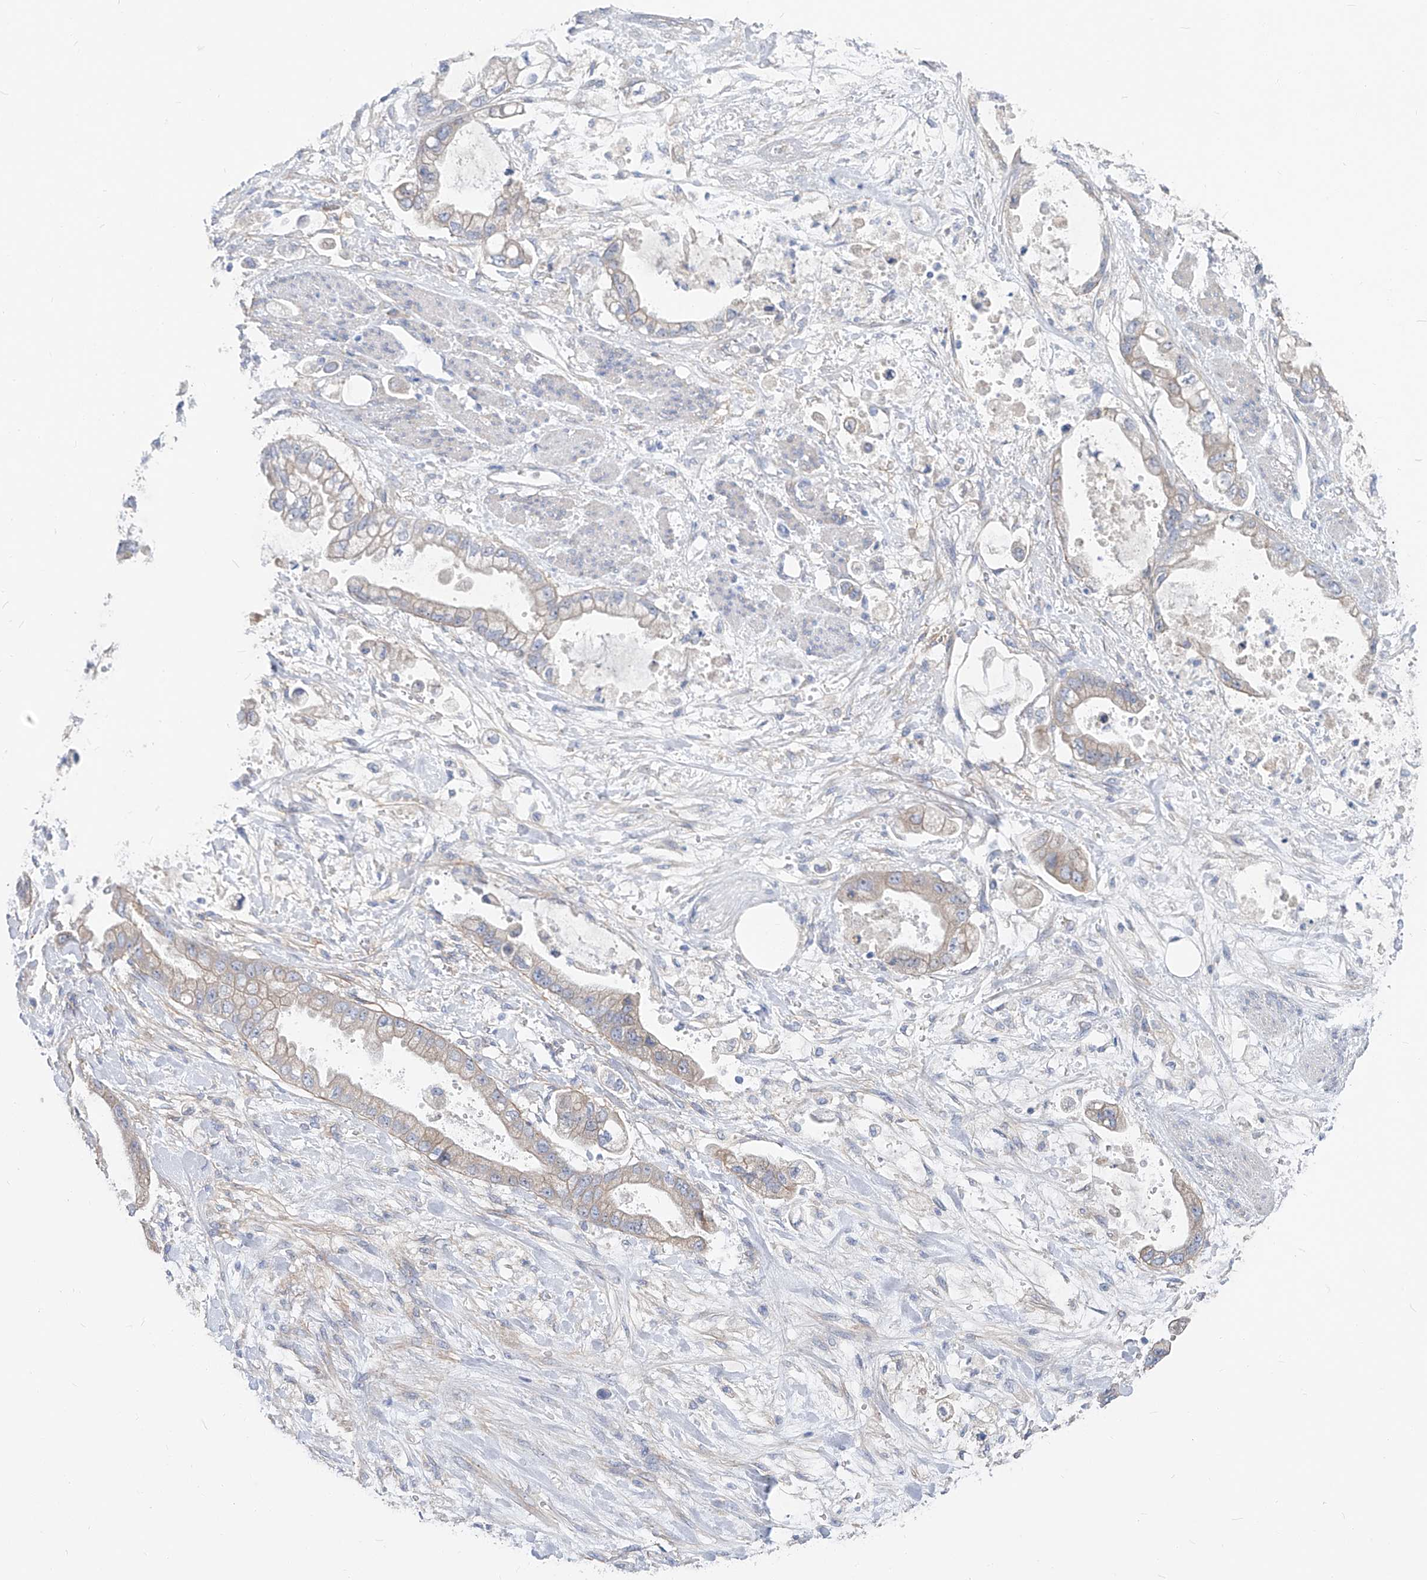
{"staining": {"intensity": "weak", "quantity": "<25%", "location": "cytoplasmic/membranous"}, "tissue": "stomach cancer", "cell_type": "Tumor cells", "image_type": "cancer", "snomed": [{"axis": "morphology", "description": "Adenocarcinoma, NOS"}, {"axis": "topography", "description": "Stomach"}], "caption": "Tumor cells are negative for brown protein staining in stomach cancer (adenocarcinoma).", "gene": "UFL1", "patient": {"sex": "male", "age": 62}}